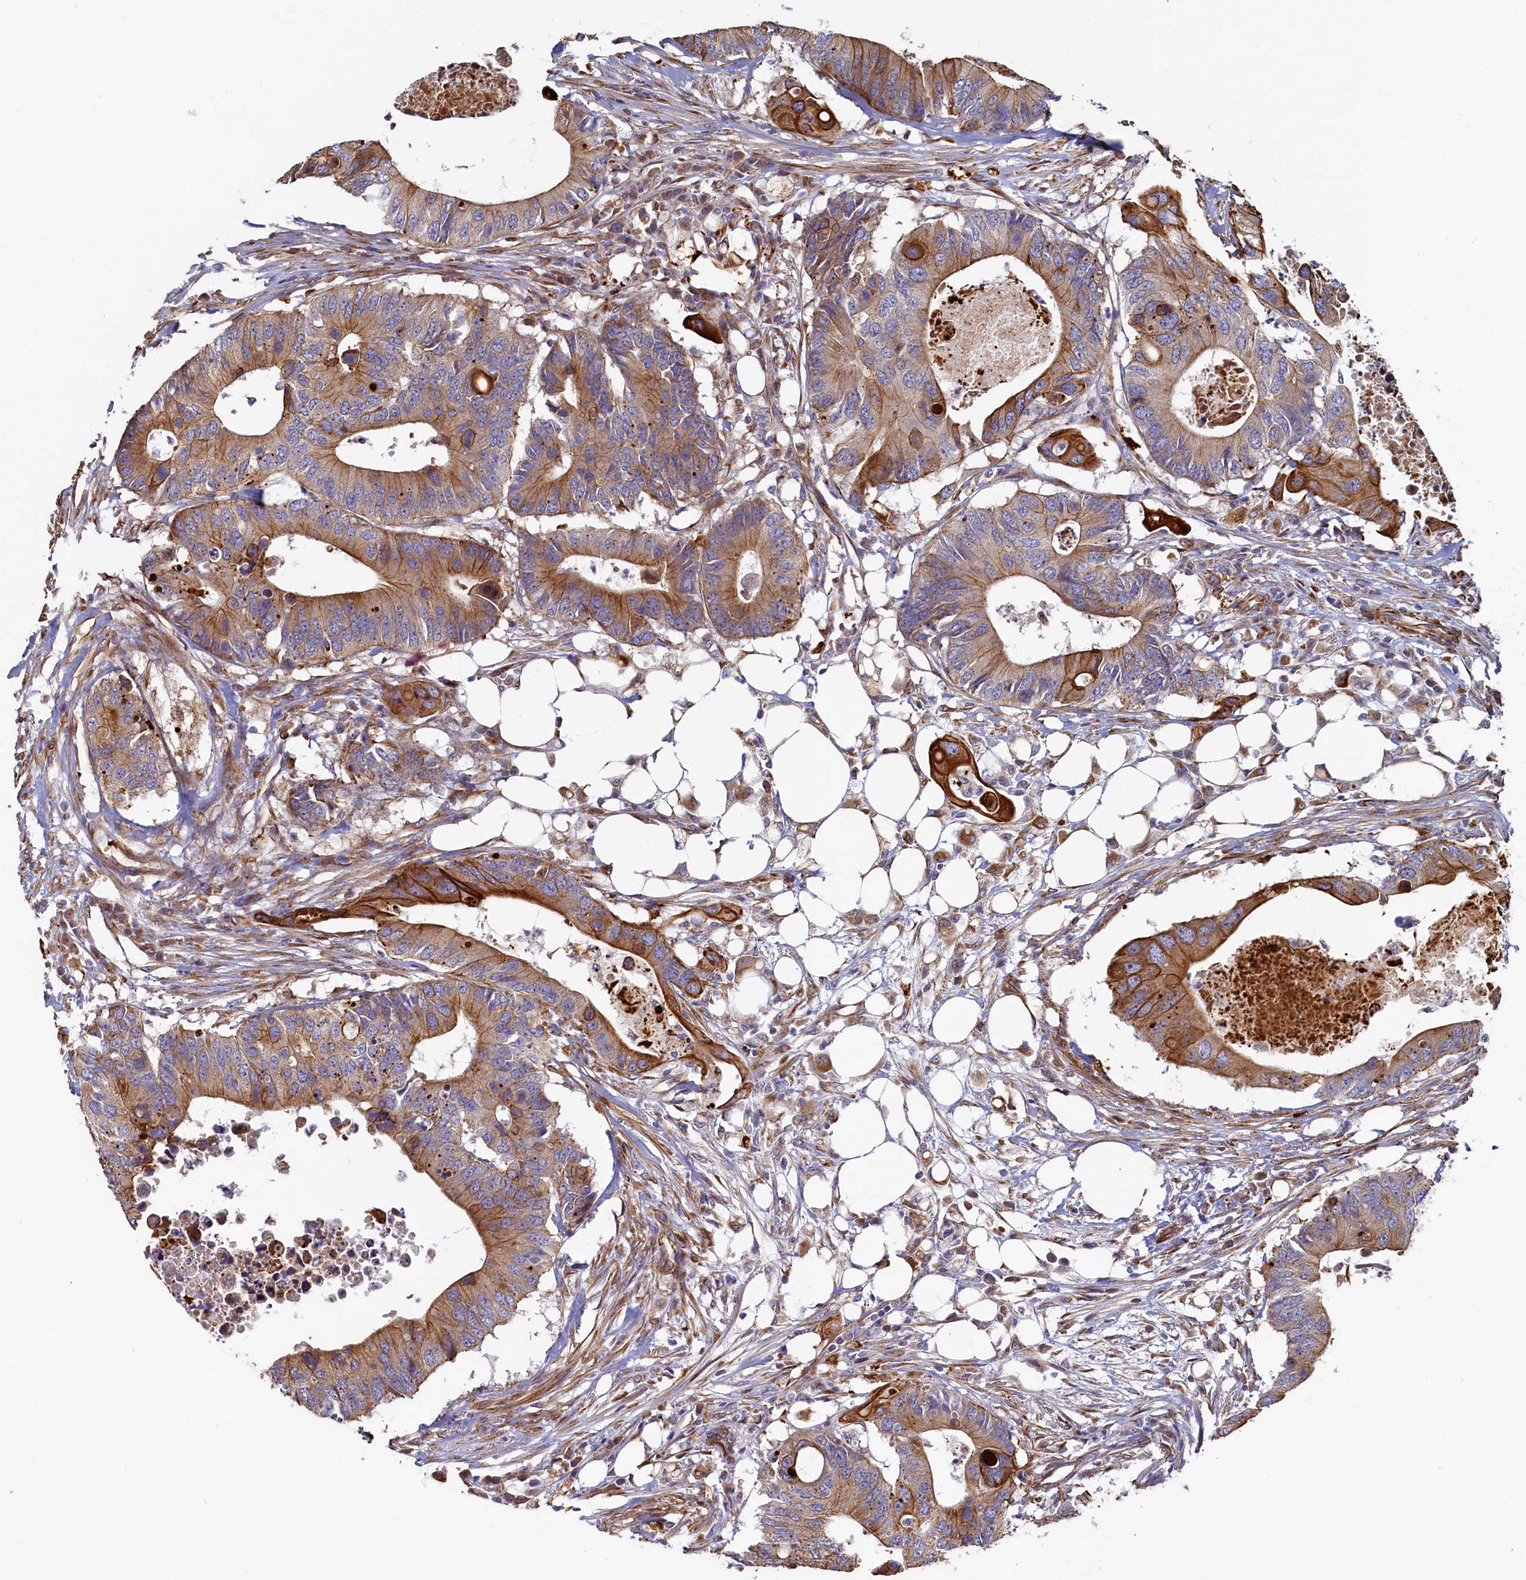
{"staining": {"intensity": "strong", "quantity": "25%-75%", "location": "cytoplasmic/membranous"}, "tissue": "colorectal cancer", "cell_type": "Tumor cells", "image_type": "cancer", "snomed": [{"axis": "morphology", "description": "Adenocarcinoma, NOS"}, {"axis": "topography", "description": "Colon"}], "caption": "Immunohistochemistry micrograph of human colorectal cancer stained for a protein (brown), which demonstrates high levels of strong cytoplasmic/membranous staining in approximately 25%-75% of tumor cells.", "gene": "LRRC57", "patient": {"sex": "male", "age": 71}}